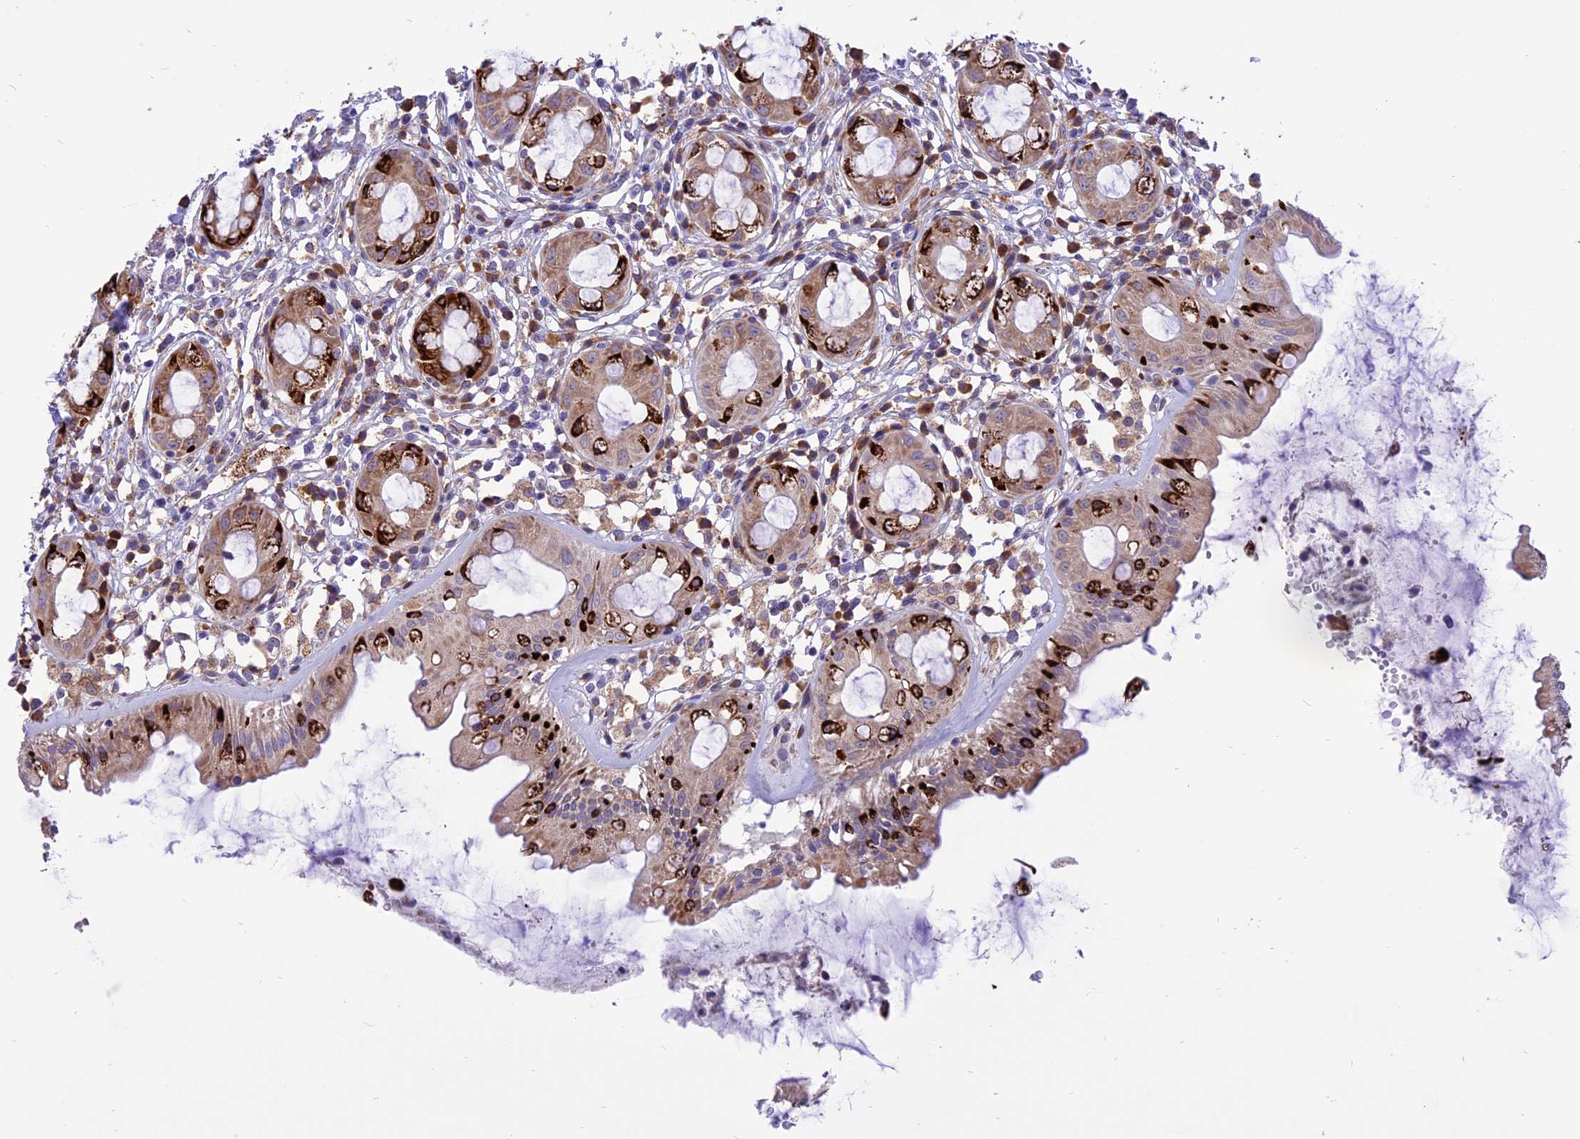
{"staining": {"intensity": "strong", "quantity": "25%-75%", "location": "cytoplasmic/membranous"}, "tissue": "rectum", "cell_type": "Glandular cells", "image_type": "normal", "snomed": [{"axis": "morphology", "description": "Normal tissue, NOS"}, {"axis": "topography", "description": "Rectum"}], "caption": "Immunohistochemistry micrograph of unremarkable rectum: human rectum stained using immunohistochemistry (IHC) demonstrates high levels of strong protein expression localized specifically in the cytoplasmic/membranous of glandular cells, appearing as a cytoplasmic/membranous brown color.", "gene": "ARMCX6", "patient": {"sex": "female", "age": 57}}